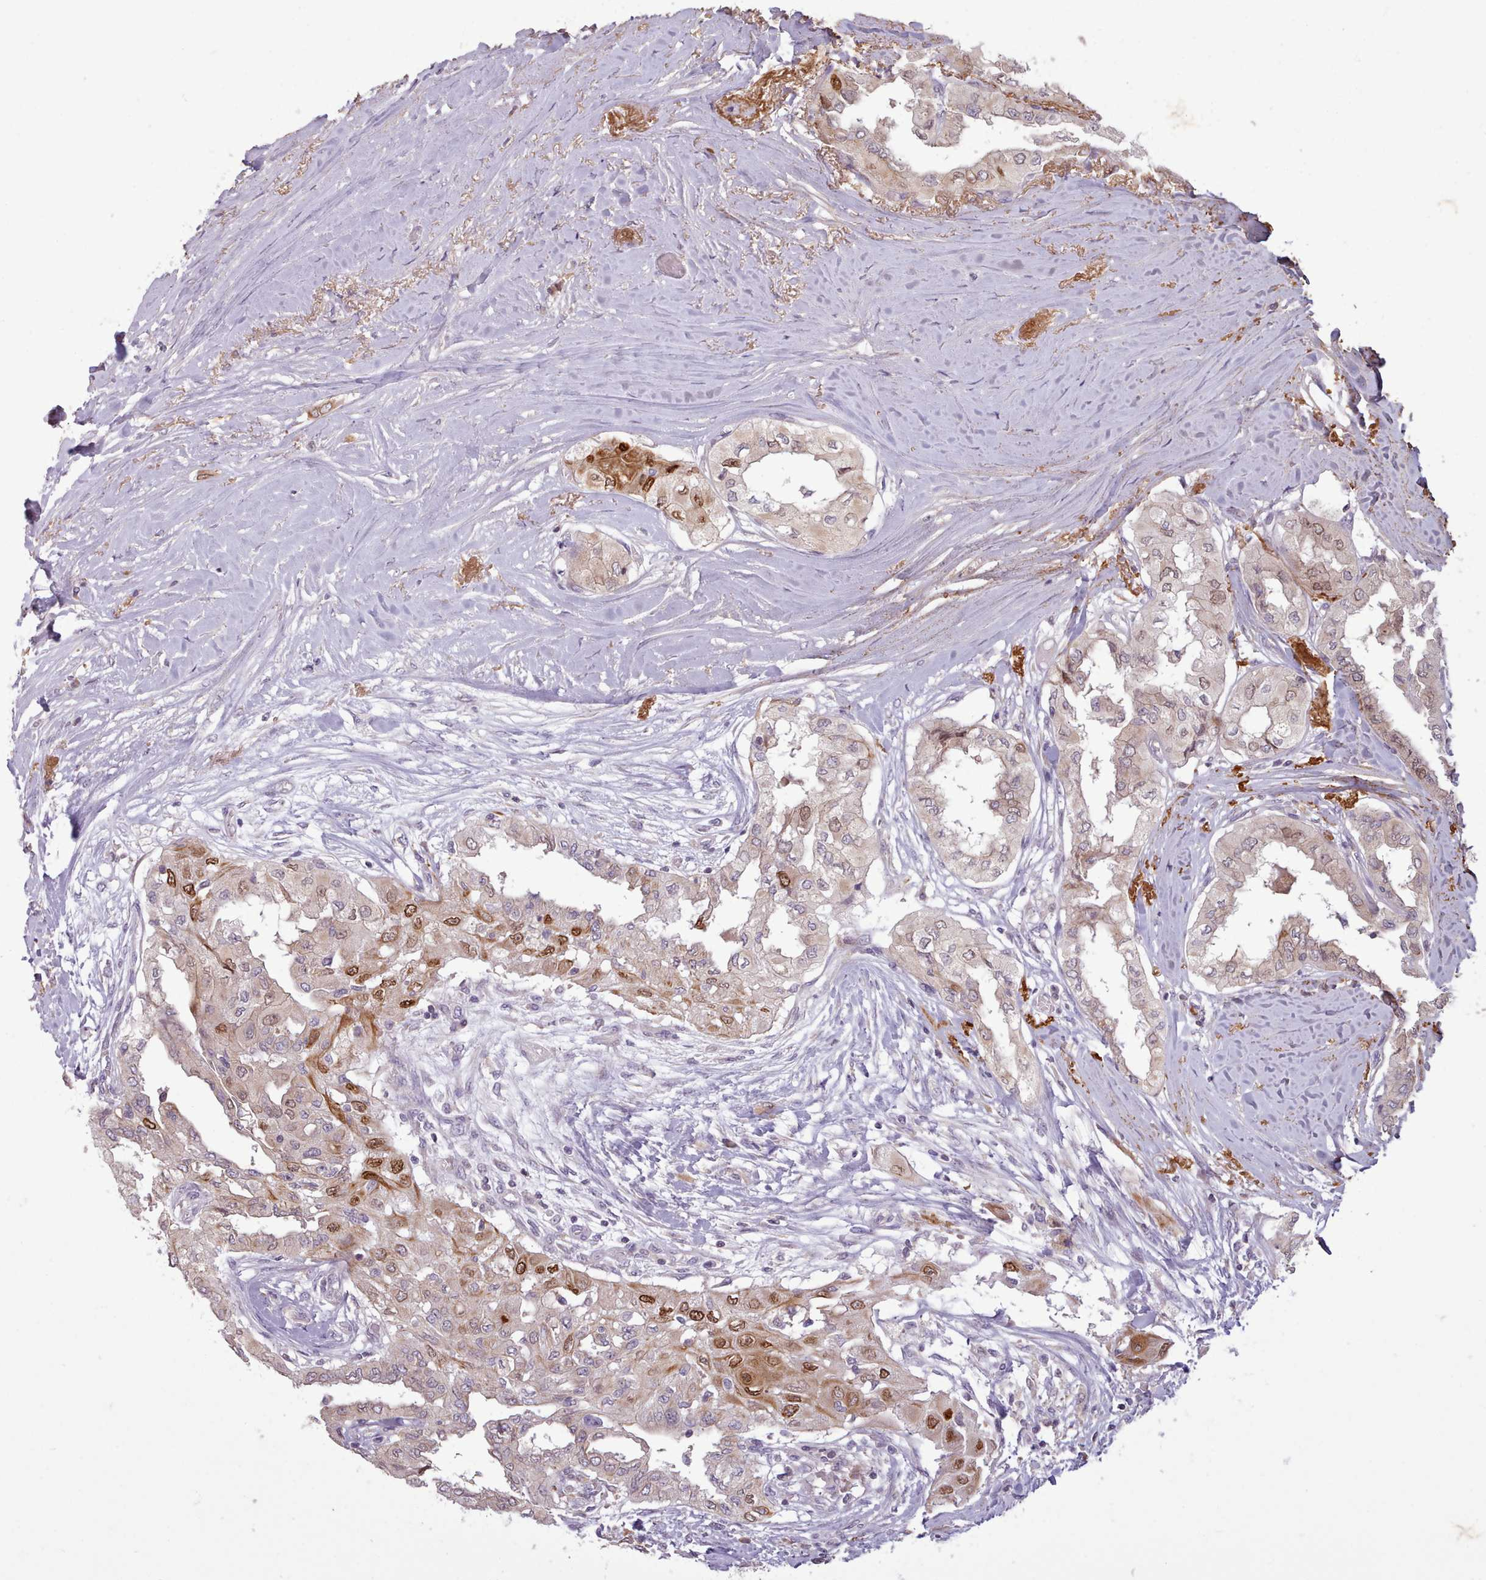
{"staining": {"intensity": "moderate", "quantity": "<25%", "location": "nuclear"}, "tissue": "thyroid cancer", "cell_type": "Tumor cells", "image_type": "cancer", "snomed": [{"axis": "morphology", "description": "Papillary adenocarcinoma, NOS"}, {"axis": "topography", "description": "Thyroid gland"}], "caption": "About <25% of tumor cells in human thyroid cancer (papillary adenocarcinoma) demonstrate moderate nuclear protein staining as visualized by brown immunohistochemical staining.", "gene": "NMRK1", "patient": {"sex": "female", "age": 59}}